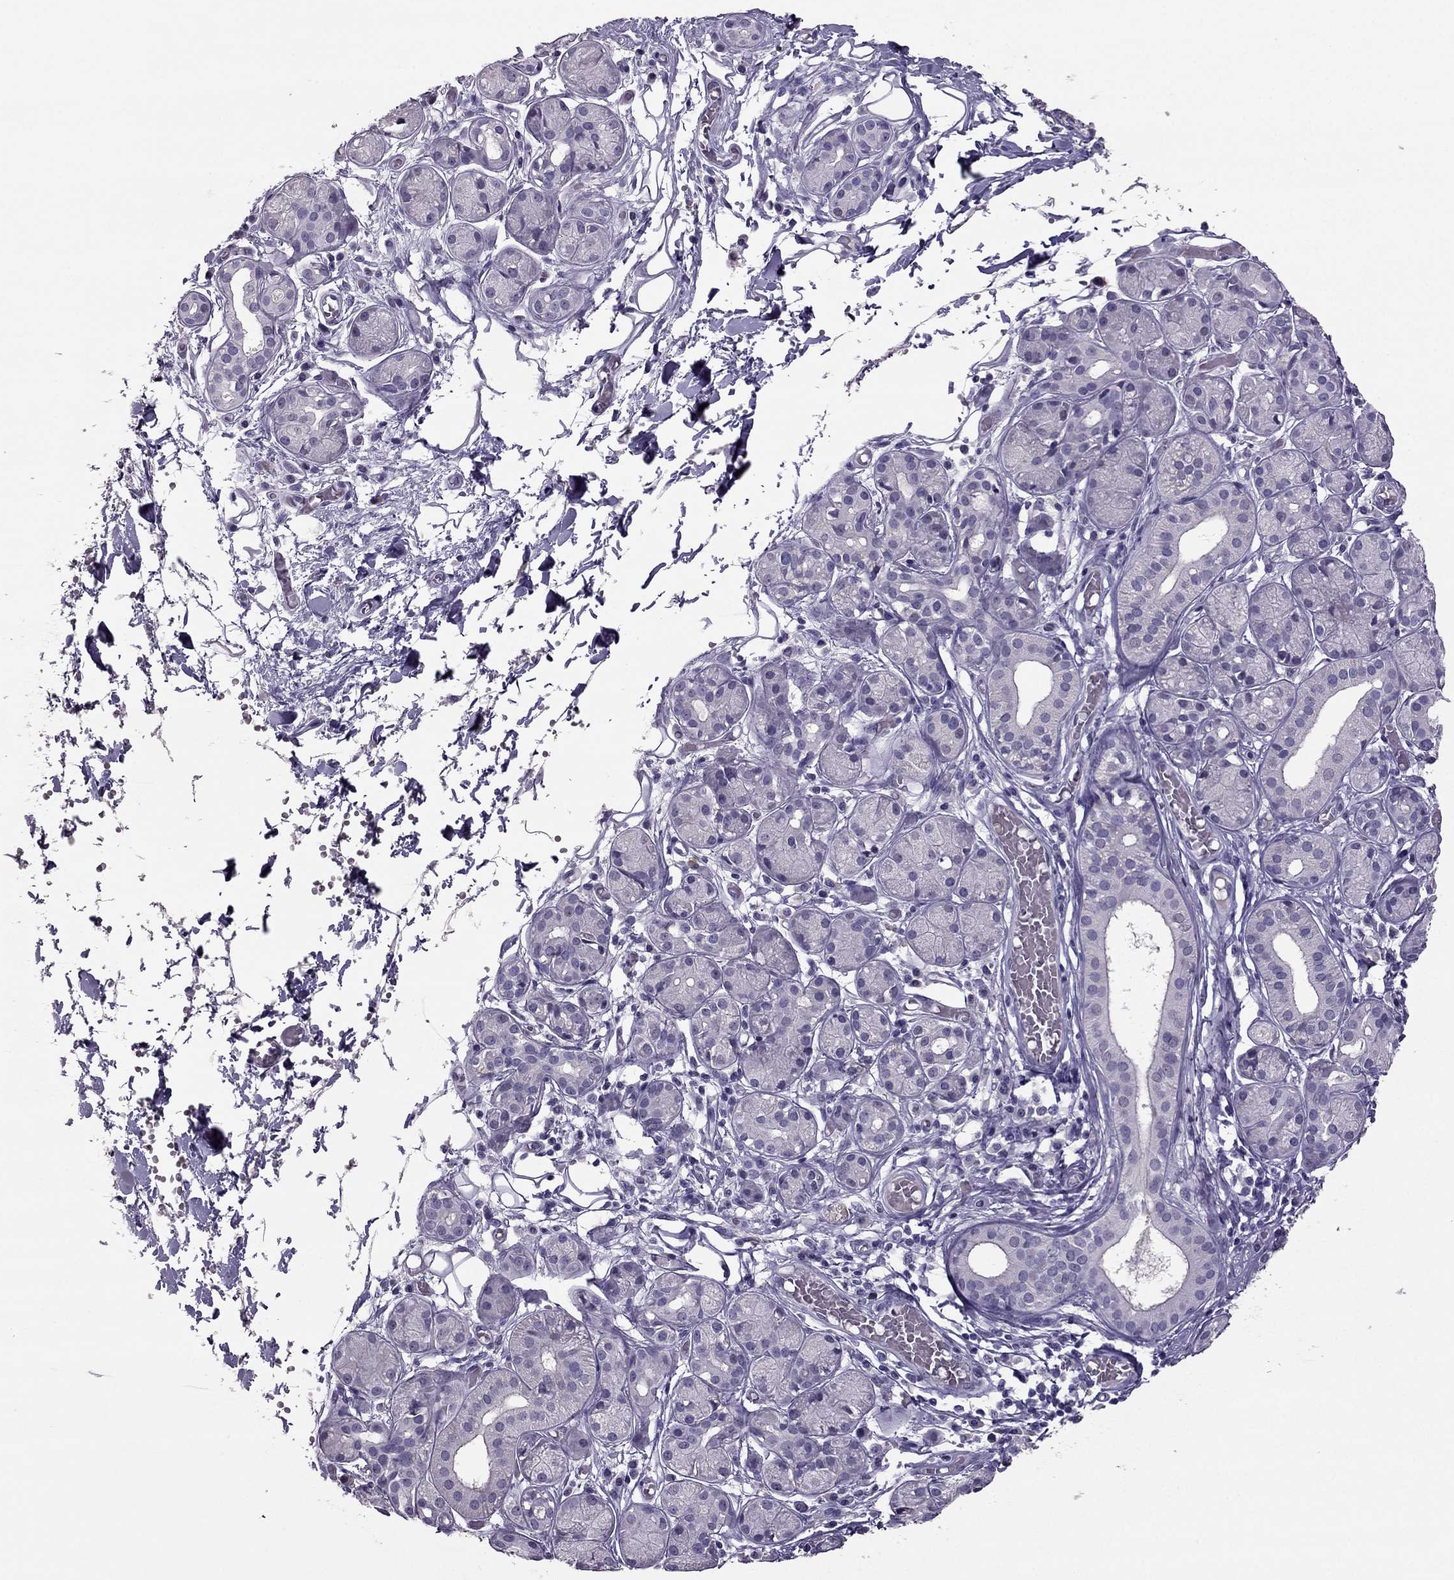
{"staining": {"intensity": "negative", "quantity": "none", "location": "none"}, "tissue": "salivary gland", "cell_type": "Glandular cells", "image_type": "normal", "snomed": [{"axis": "morphology", "description": "Normal tissue, NOS"}, {"axis": "topography", "description": "Salivary gland"}, {"axis": "topography", "description": "Peripheral nerve tissue"}], "caption": "Histopathology image shows no significant protein staining in glandular cells of unremarkable salivary gland.", "gene": "RHO", "patient": {"sex": "male", "age": 71}}